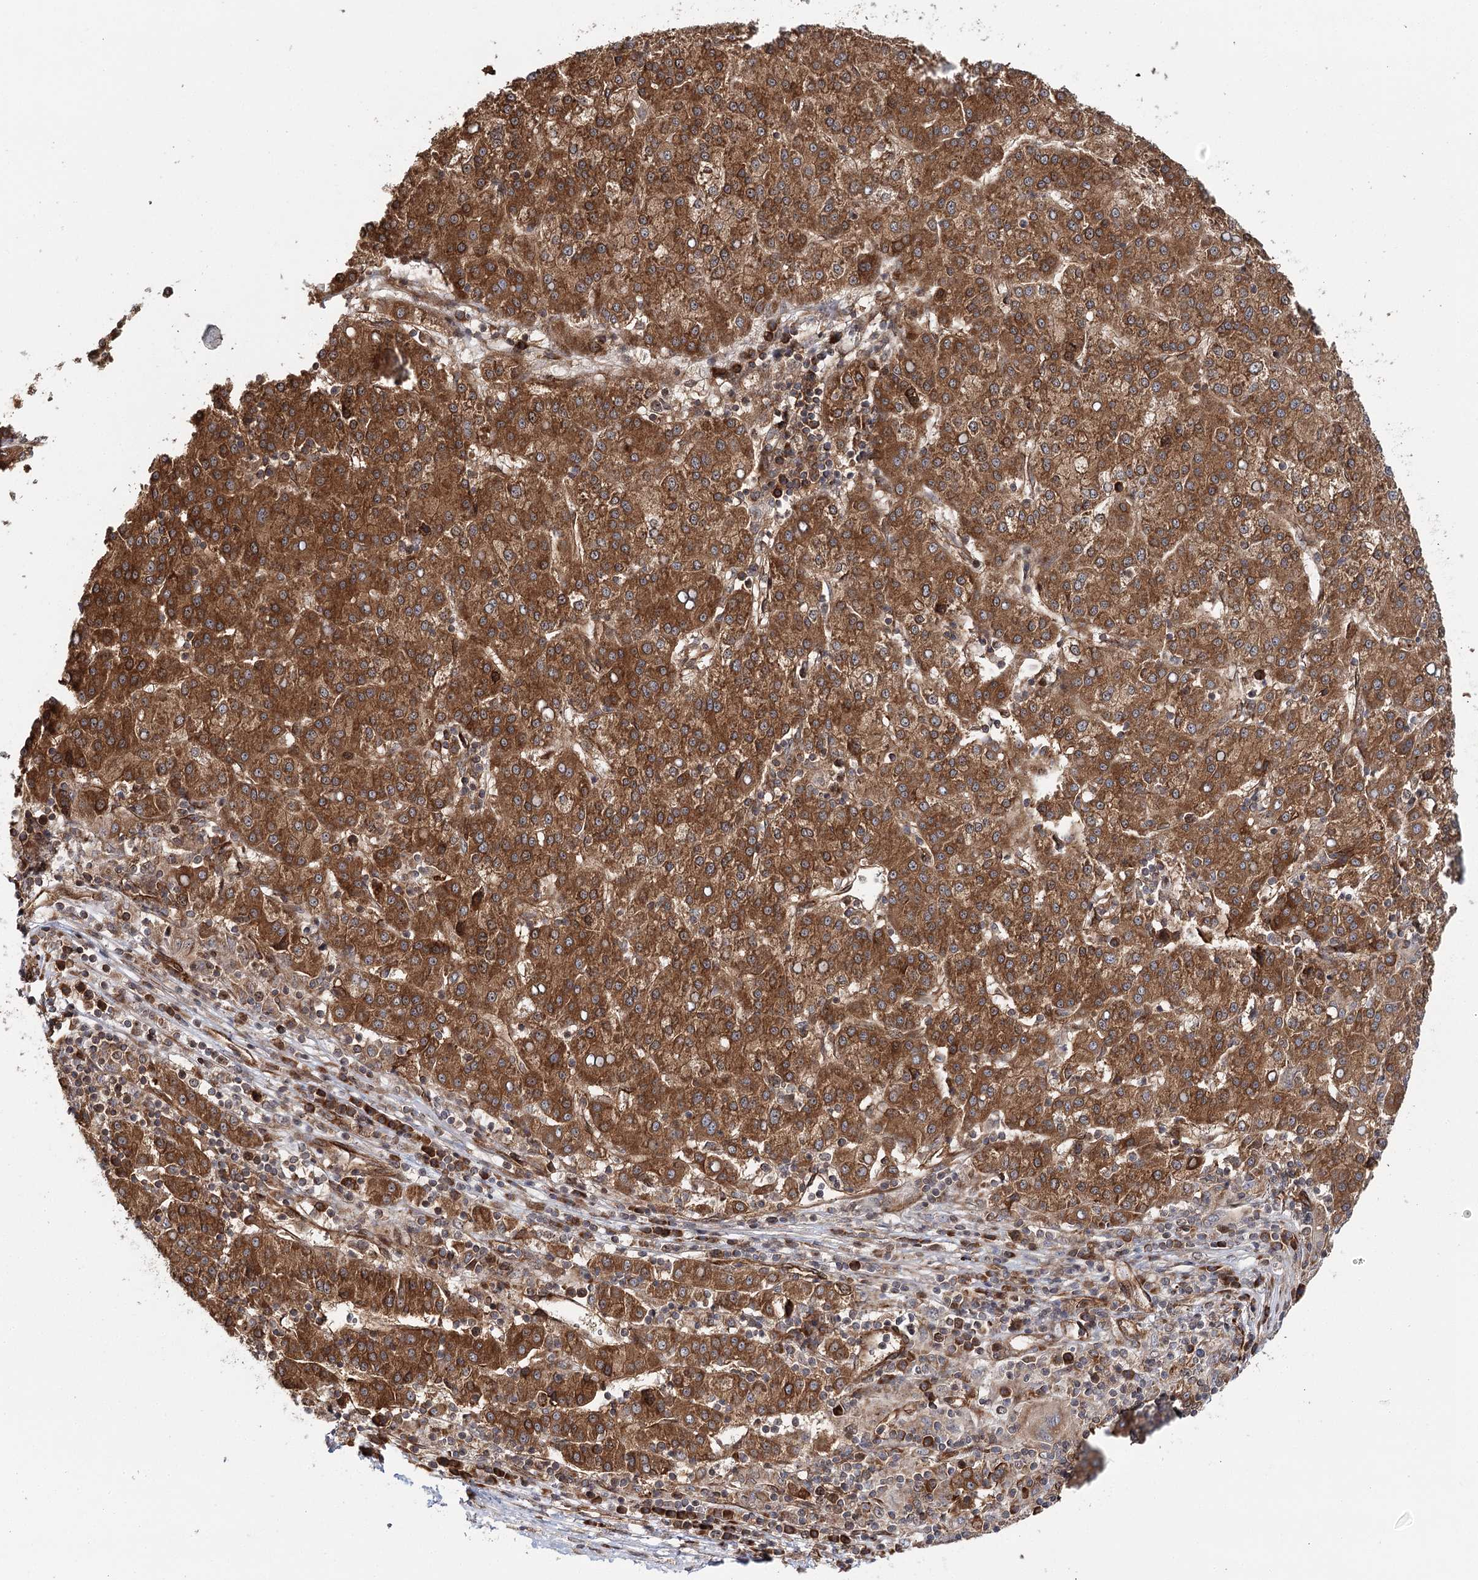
{"staining": {"intensity": "strong", "quantity": ">75%", "location": "cytoplasmic/membranous"}, "tissue": "liver cancer", "cell_type": "Tumor cells", "image_type": "cancer", "snomed": [{"axis": "morphology", "description": "Carcinoma, Hepatocellular, NOS"}, {"axis": "topography", "description": "Liver"}], "caption": "Immunohistochemical staining of hepatocellular carcinoma (liver) reveals high levels of strong cytoplasmic/membranous staining in about >75% of tumor cells.", "gene": "MKNK1", "patient": {"sex": "female", "age": 58}}